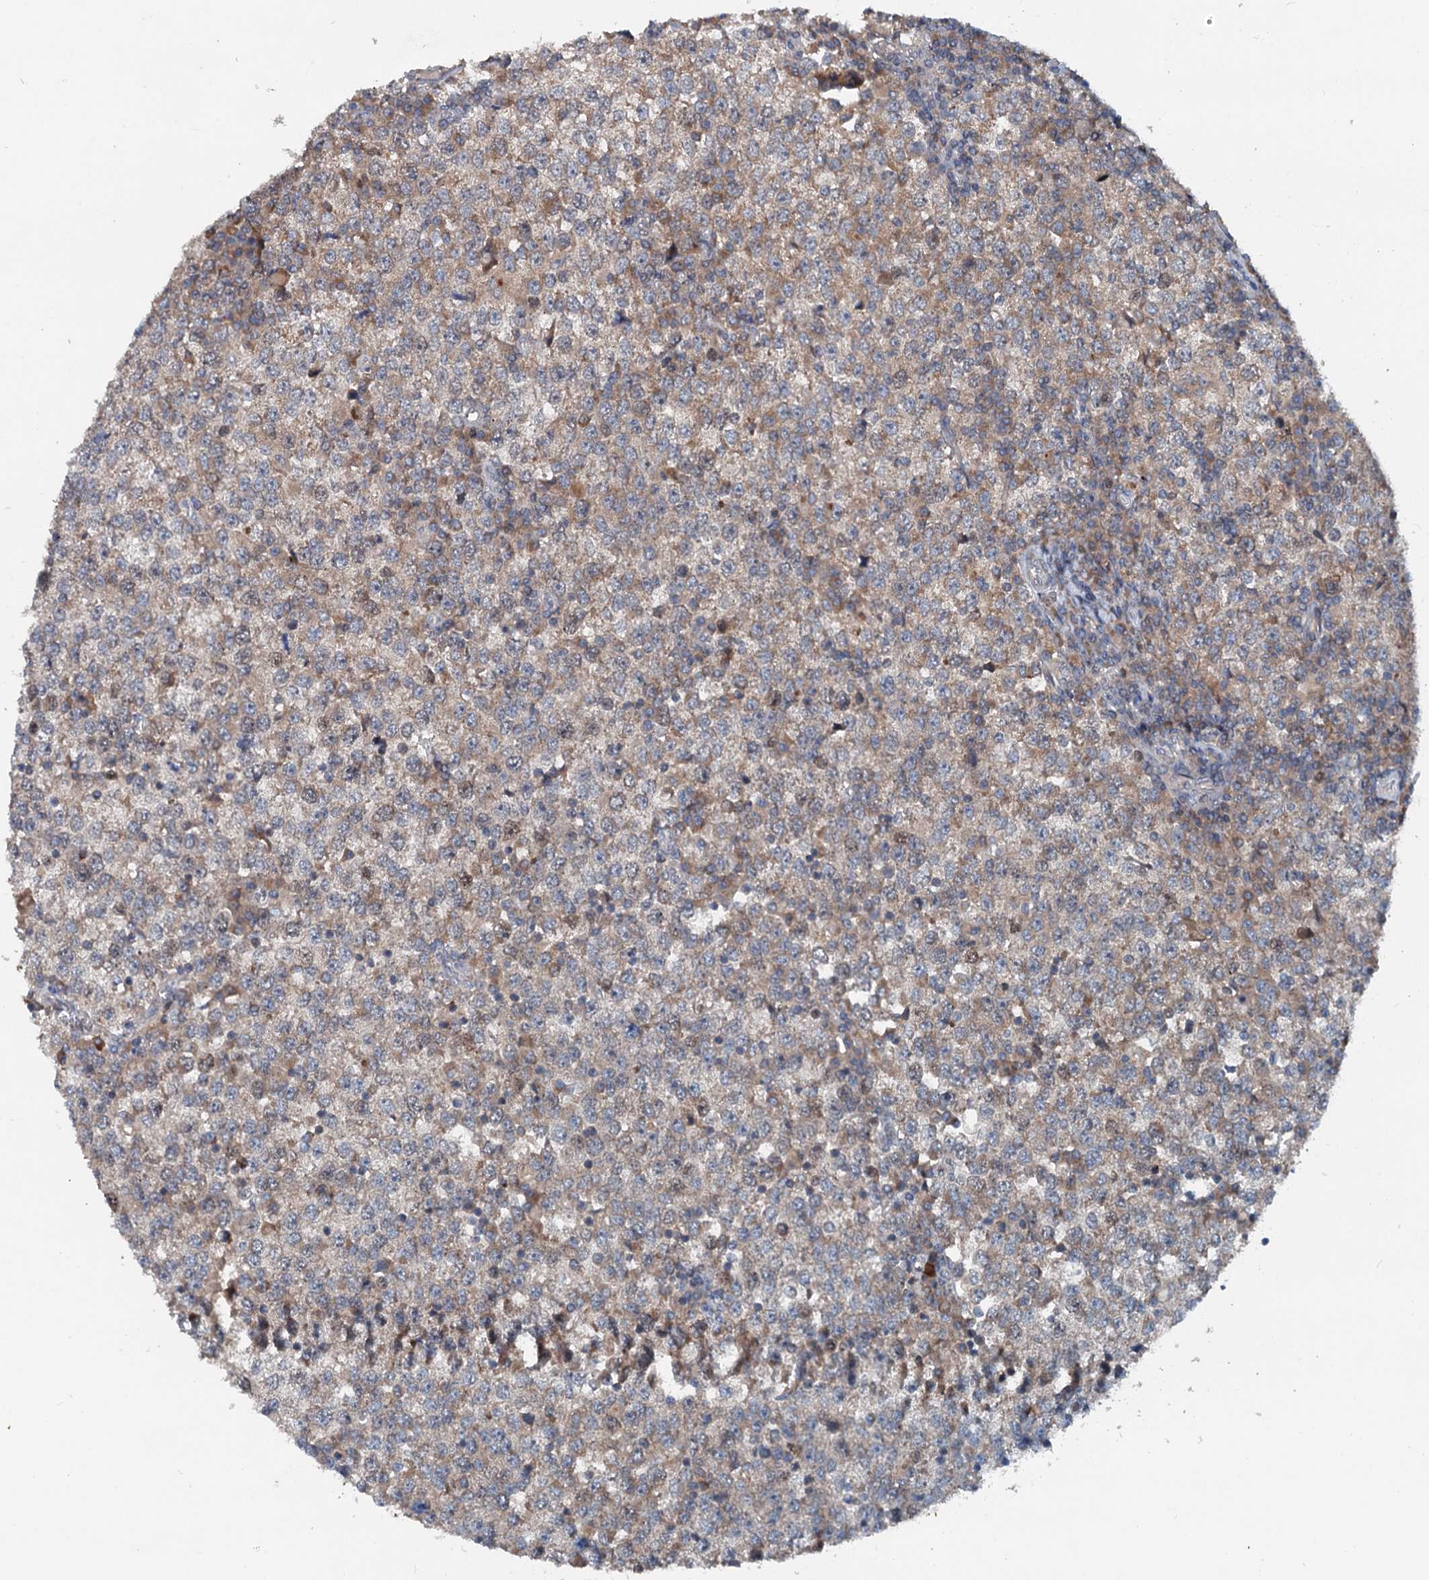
{"staining": {"intensity": "moderate", "quantity": "25%-75%", "location": "cytoplasmic/membranous"}, "tissue": "testis cancer", "cell_type": "Tumor cells", "image_type": "cancer", "snomed": [{"axis": "morphology", "description": "Seminoma, NOS"}, {"axis": "topography", "description": "Testis"}], "caption": "IHC of seminoma (testis) exhibits medium levels of moderate cytoplasmic/membranous expression in approximately 25%-75% of tumor cells.", "gene": "TEDC1", "patient": {"sex": "male", "age": 65}}